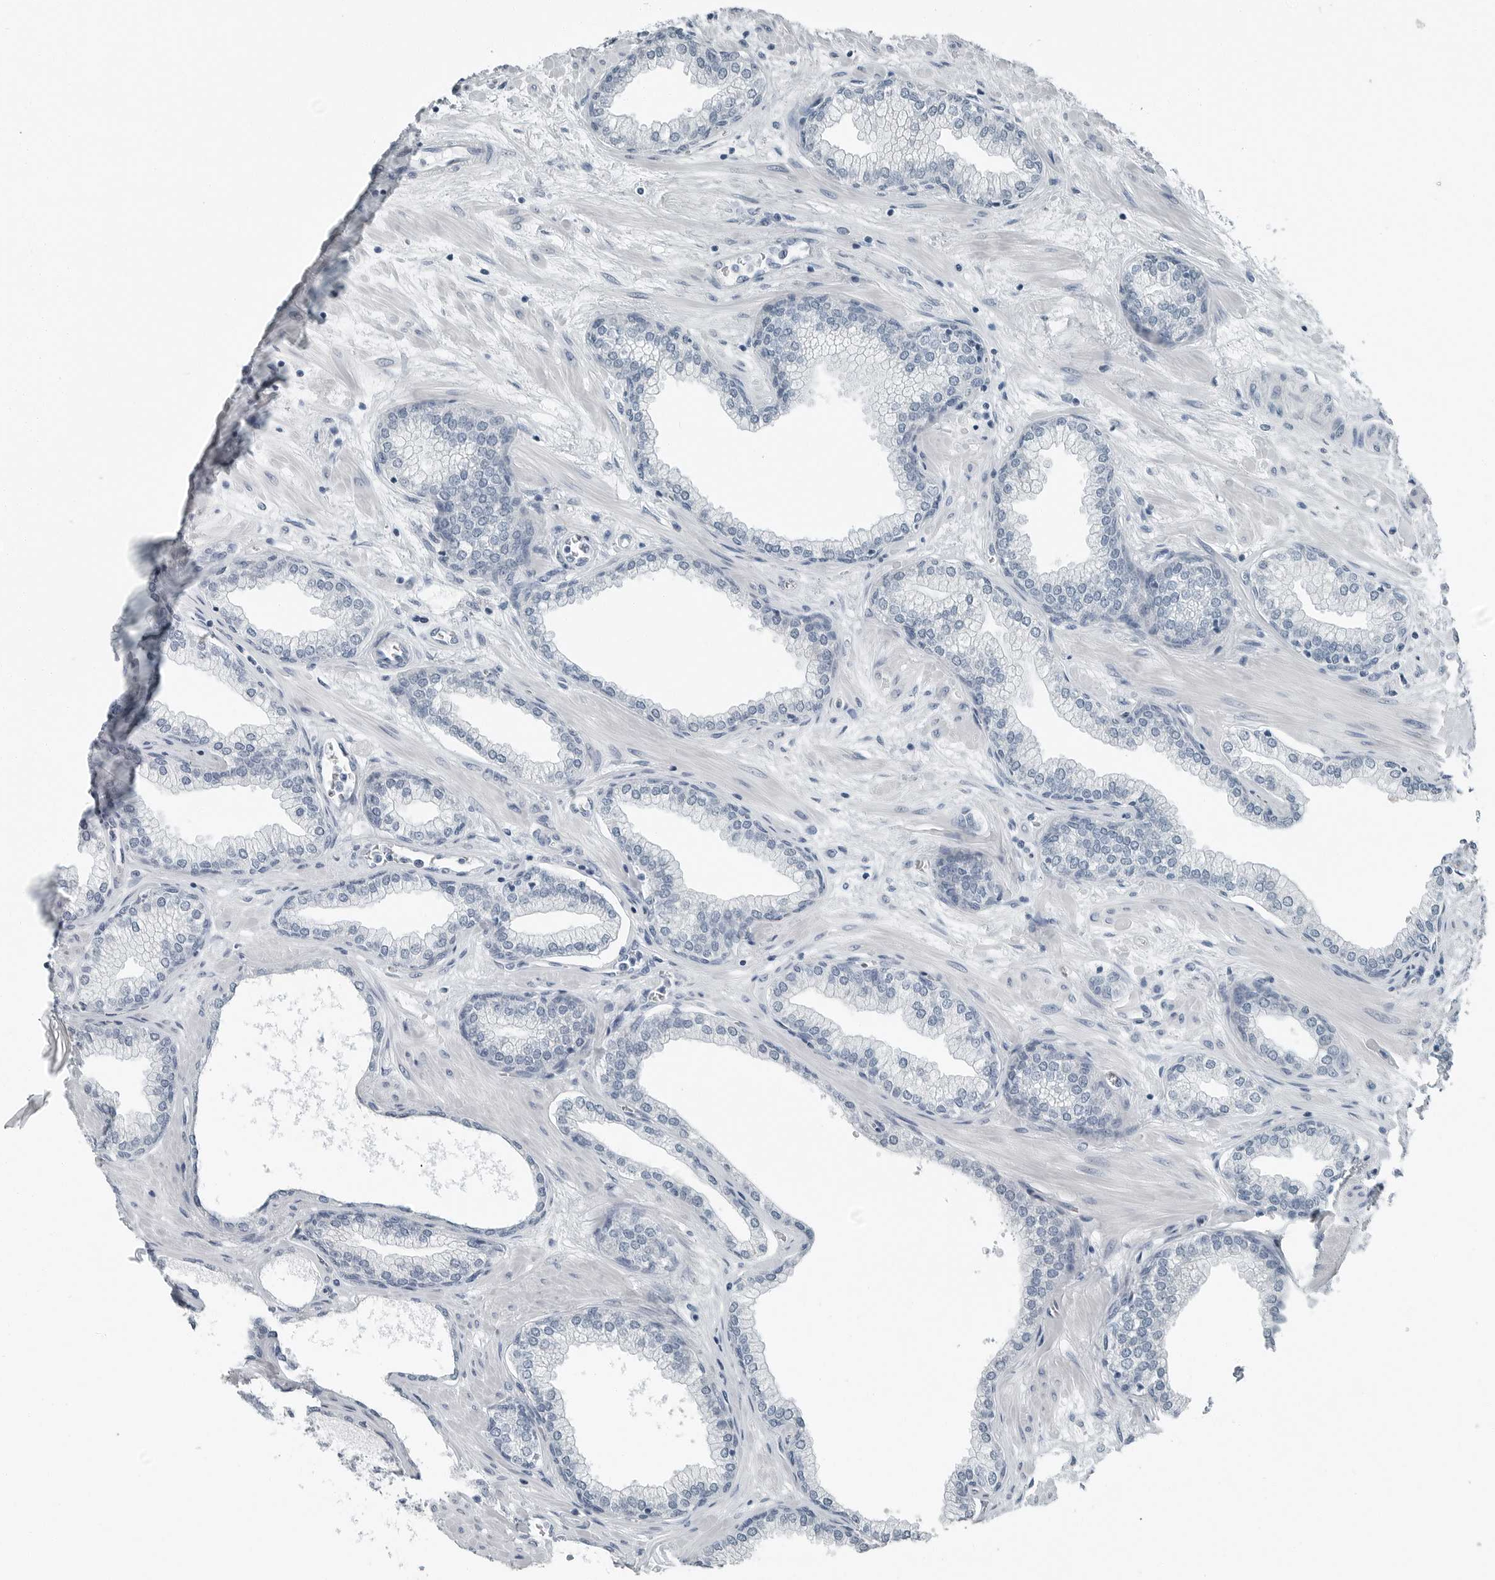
{"staining": {"intensity": "negative", "quantity": "none", "location": "none"}, "tissue": "prostate", "cell_type": "Glandular cells", "image_type": "normal", "snomed": [{"axis": "morphology", "description": "Normal tissue, NOS"}, {"axis": "morphology", "description": "Urothelial carcinoma, Low grade"}, {"axis": "topography", "description": "Urinary bladder"}, {"axis": "topography", "description": "Prostate"}], "caption": "The photomicrograph displays no staining of glandular cells in unremarkable prostate. Brightfield microscopy of immunohistochemistry (IHC) stained with DAB (brown) and hematoxylin (blue), captured at high magnification.", "gene": "ZPBP2", "patient": {"sex": "male", "age": 60}}